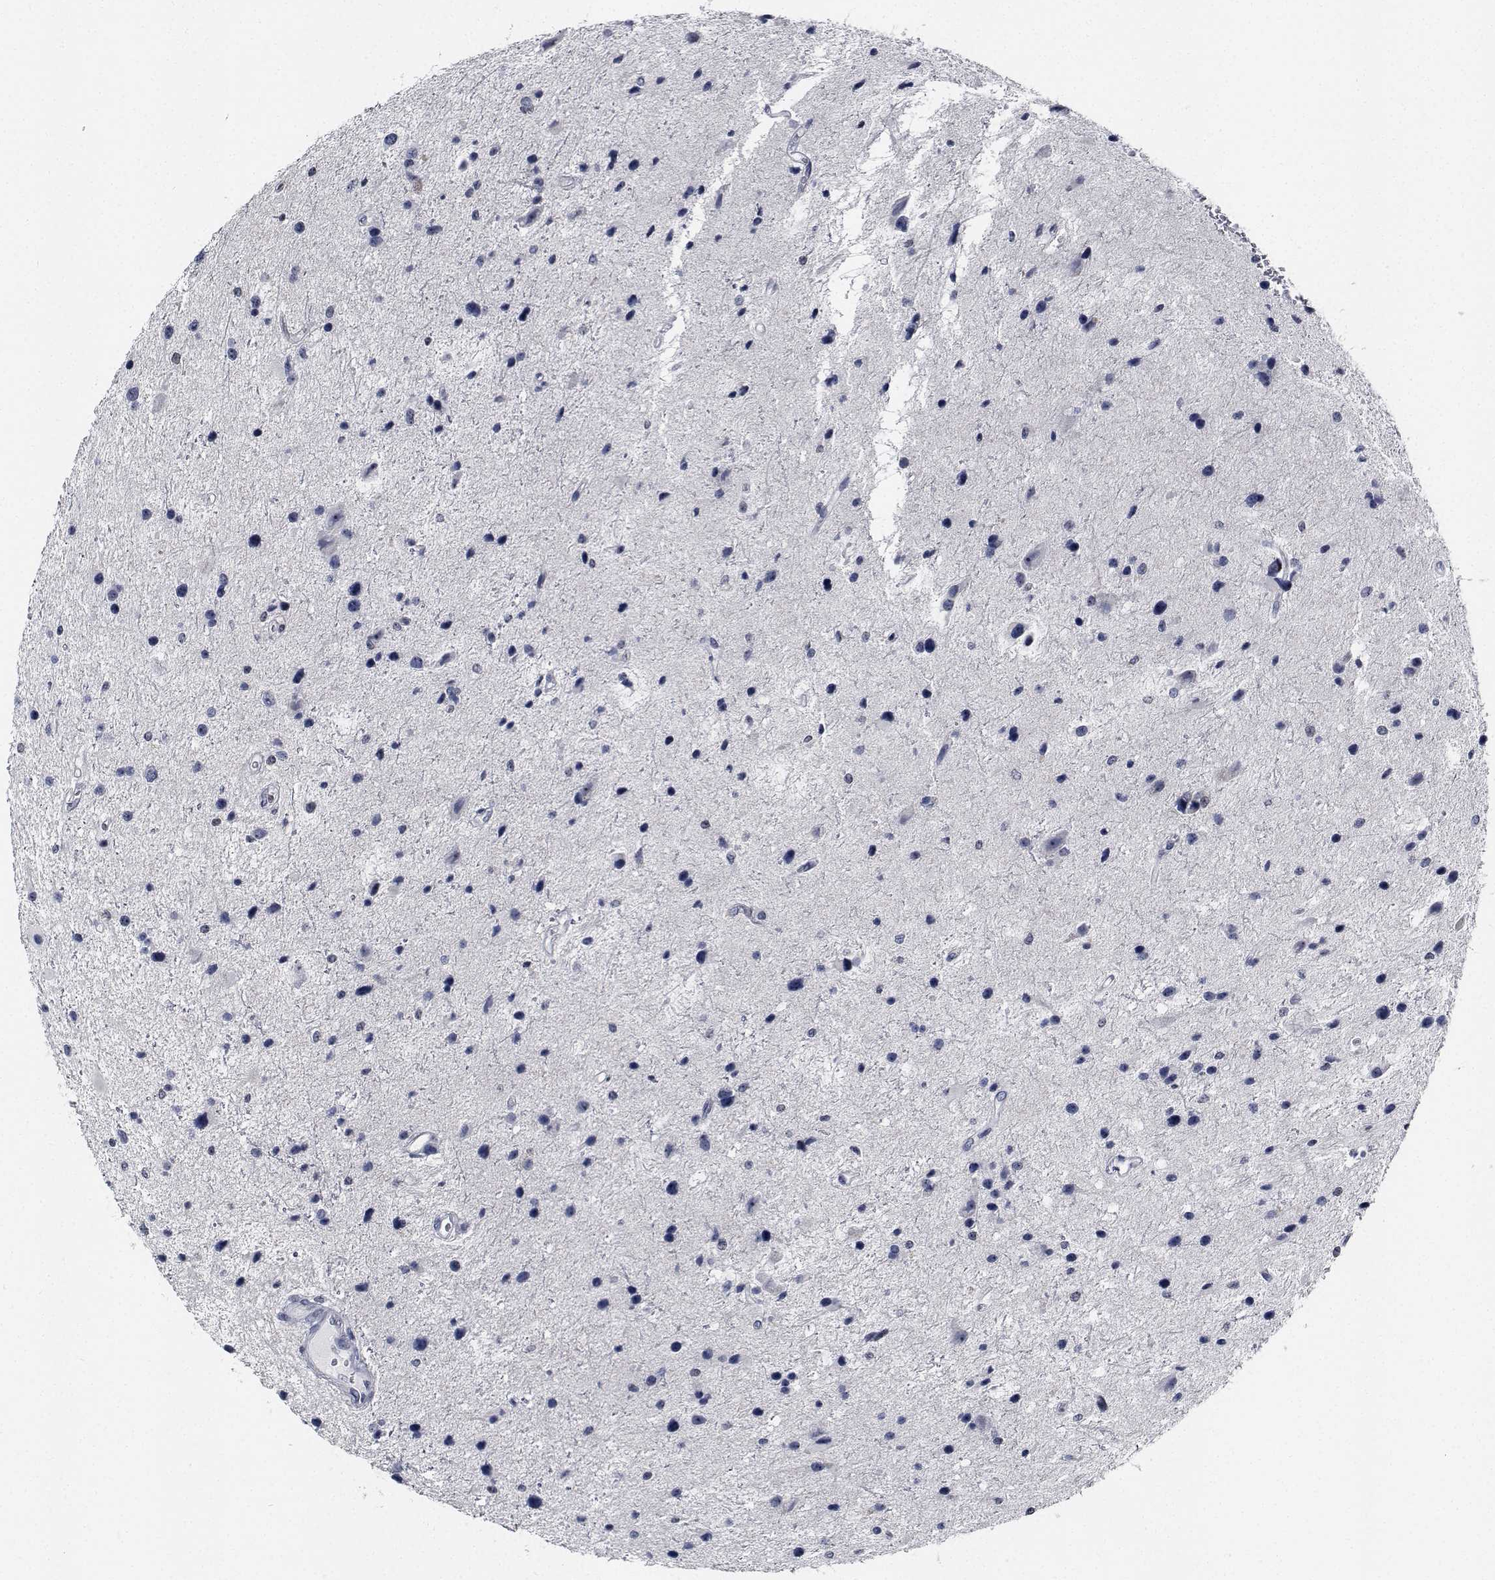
{"staining": {"intensity": "negative", "quantity": "none", "location": "none"}, "tissue": "glioma", "cell_type": "Tumor cells", "image_type": "cancer", "snomed": [{"axis": "morphology", "description": "Glioma, malignant, Low grade"}, {"axis": "topography", "description": "Brain"}], "caption": "An image of glioma stained for a protein demonstrates no brown staining in tumor cells.", "gene": "NVL", "patient": {"sex": "female", "age": 32}}